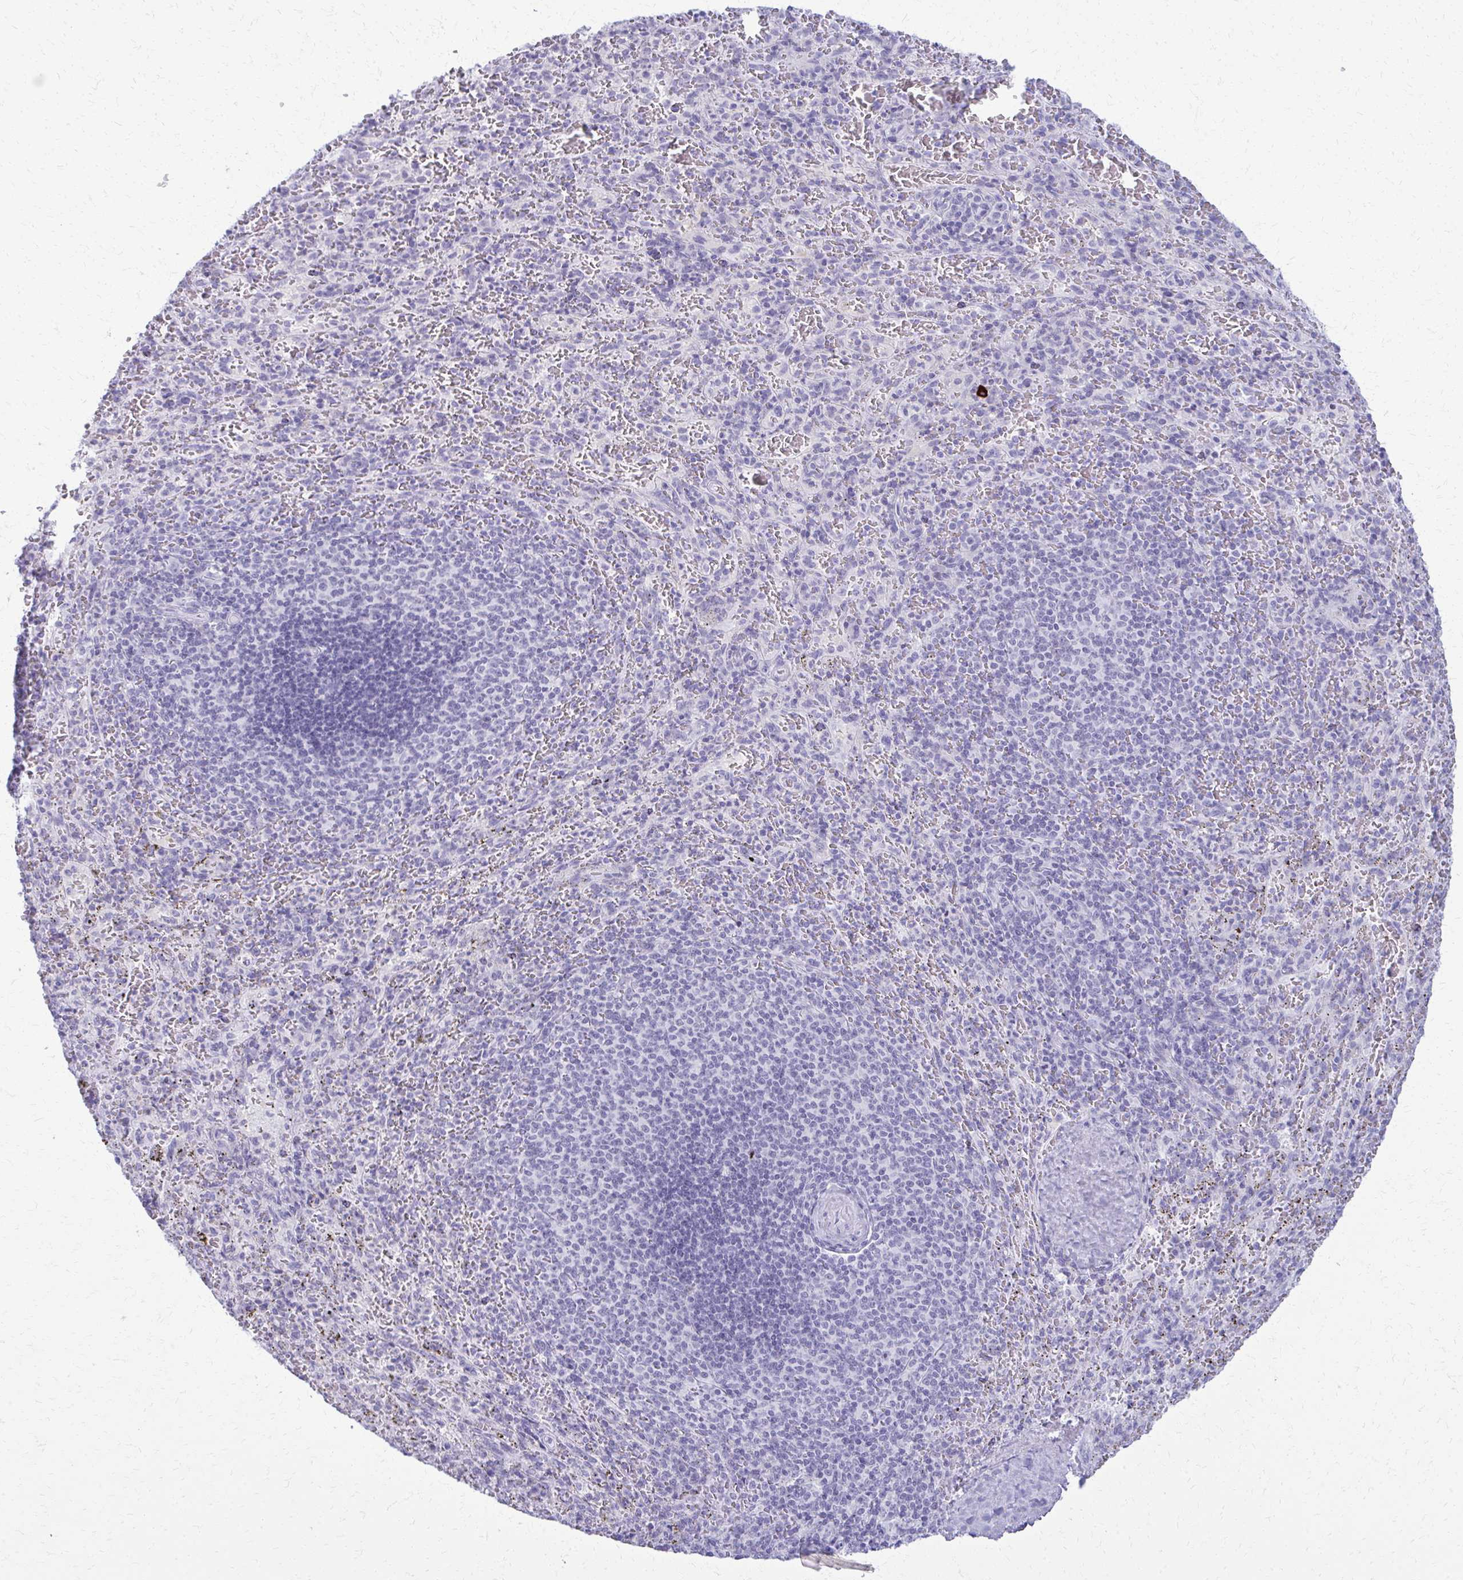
{"staining": {"intensity": "negative", "quantity": "none", "location": "none"}, "tissue": "spleen", "cell_type": "Cells in red pulp", "image_type": "normal", "snomed": [{"axis": "morphology", "description": "Normal tissue, NOS"}, {"axis": "topography", "description": "Spleen"}], "caption": "This is an IHC micrograph of unremarkable spleen. There is no expression in cells in red pulp.", "gene": "ACSM2A", "patient": {"sex": "male", "age": 57}}